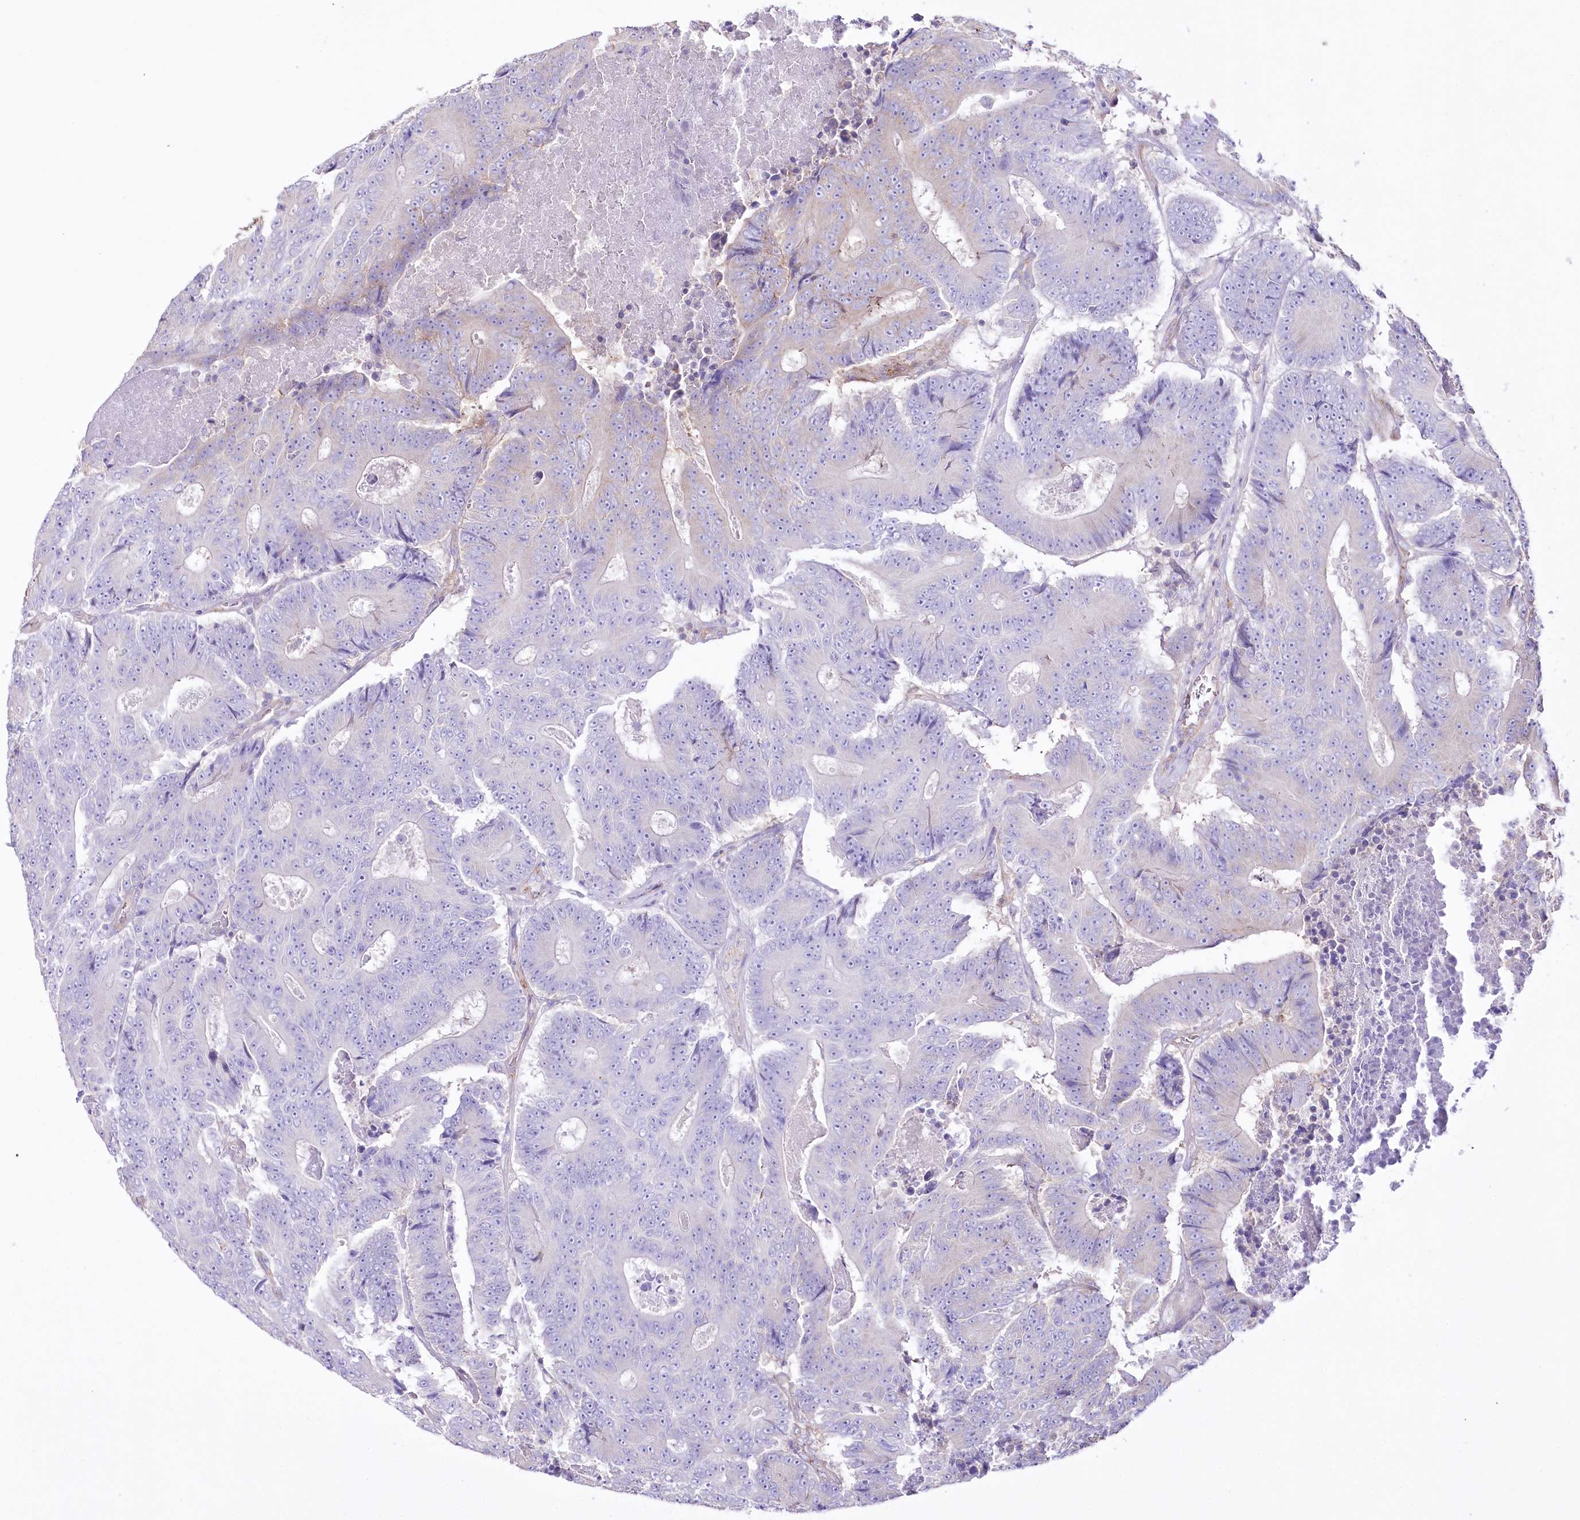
{"staining": {"intensity": "negative", "quantity": "none", "location": "none"}, "tissue": "colorectal cancer", "cell_type": "Tumor cells", "image_type": "cancer", "snomed": [{"axis": "morphology", "description": "Adenocarcinoma, NOS"}, {"axis": "topography", "description": "Colon"}], "caption": "This is an IHC image of human adenocarcinoma (colorectal). There is no staining in tumor cells.", "gene": "FAM216A", "patient": {"sex": "male", "age": 83}}